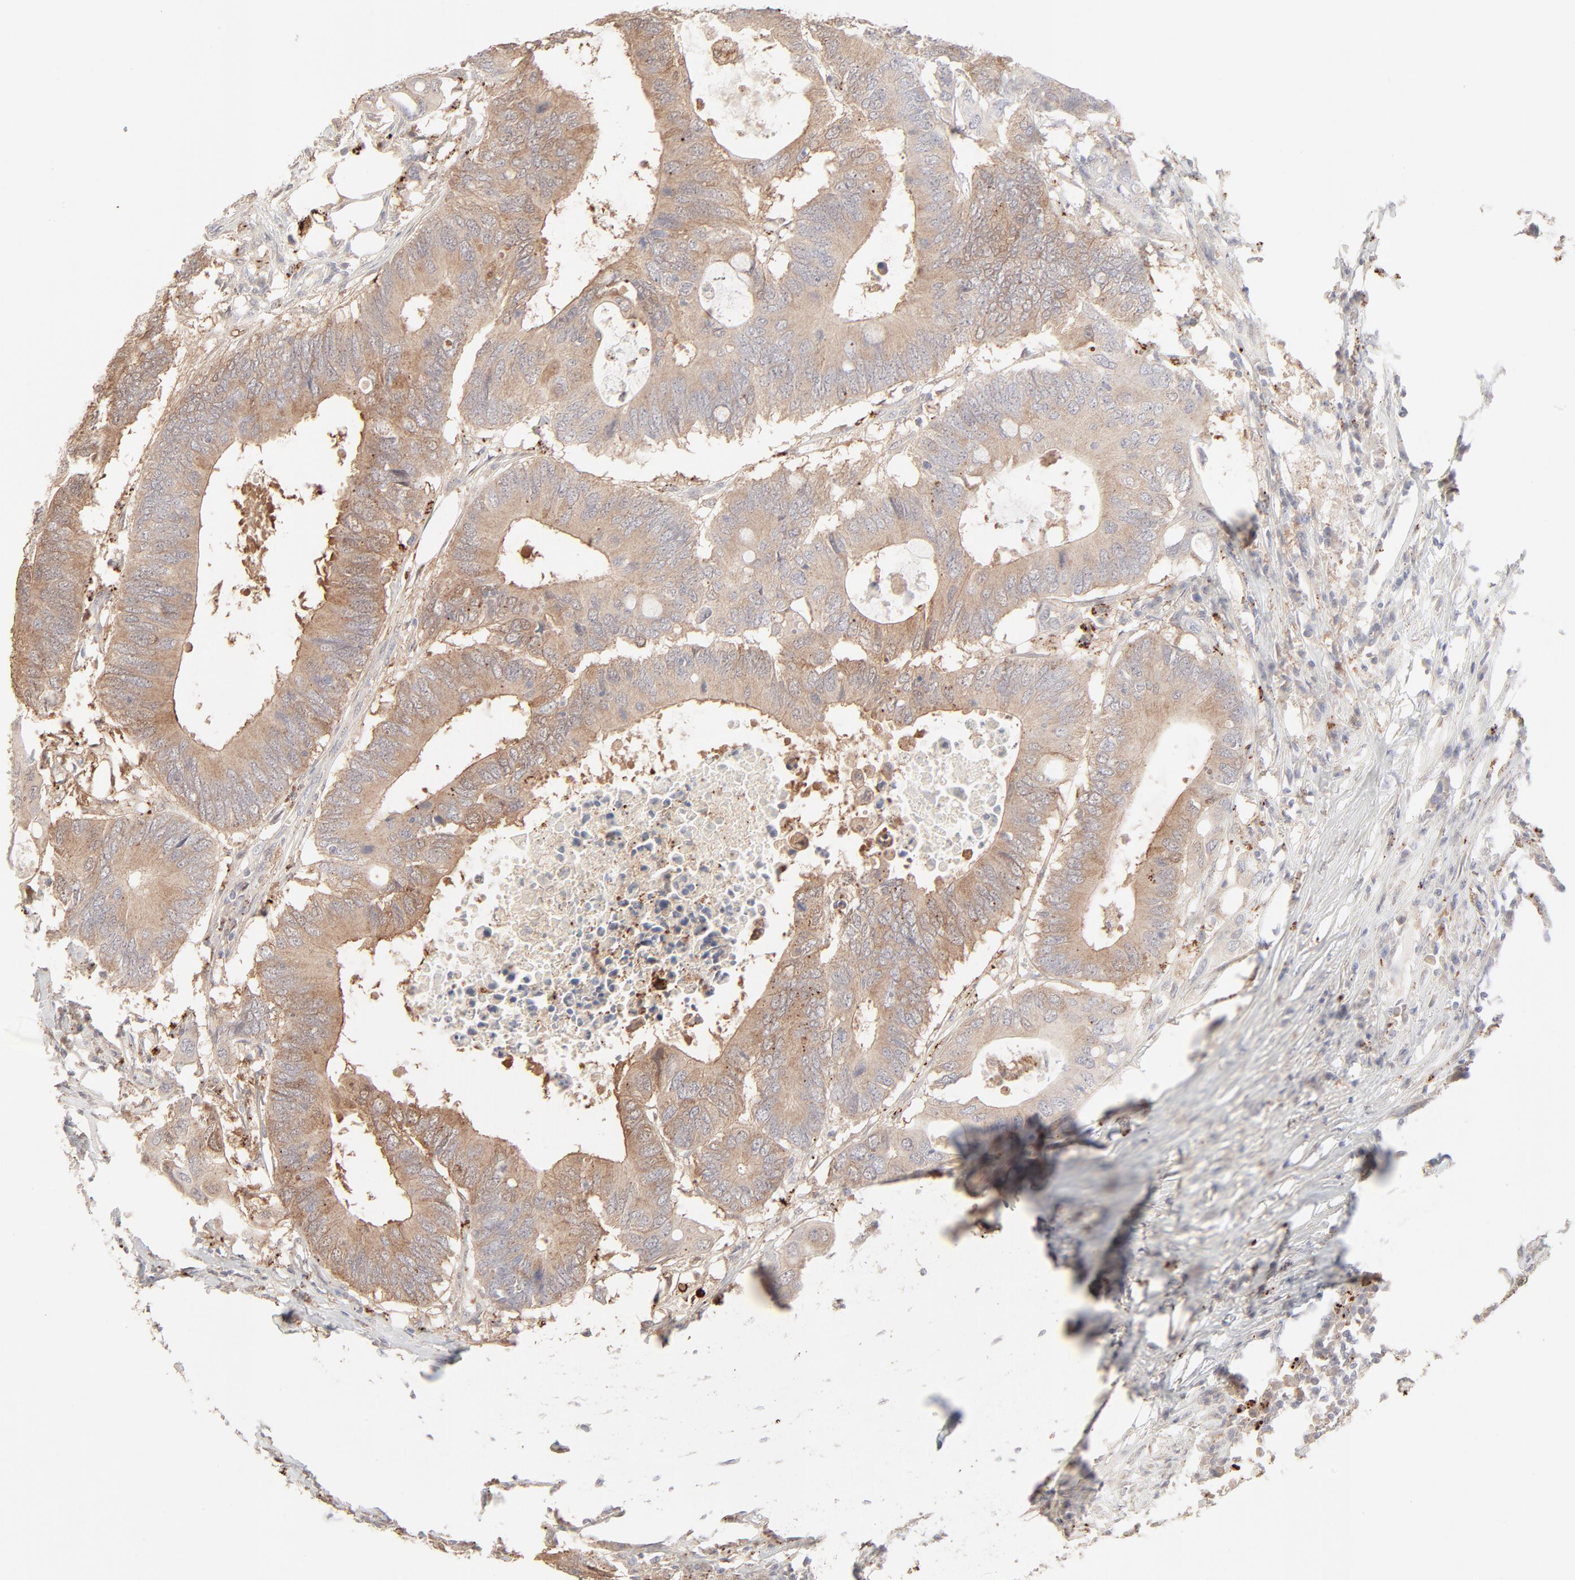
{"staining": {"intensity": "moderate", "quantity": ">75%", "location": "cytoplasmic/membranous"}, "tissue": "colorectal cancer", "cell_type": "Tumor cells", "image_type": "cancer", "snomed": [{"axis": "morphology", "description": "Adenocarcinoma, NOS"}, {"axis": "topography", "description": "Colon"}], "caption": "A brown stain labels moderate cytoplasmic/membranous expression of a protein in human adenocarcinoma (colorectal) tumor cells.", "gene": "LGALS2", "patient": {"sex": "male", "age": 71}}